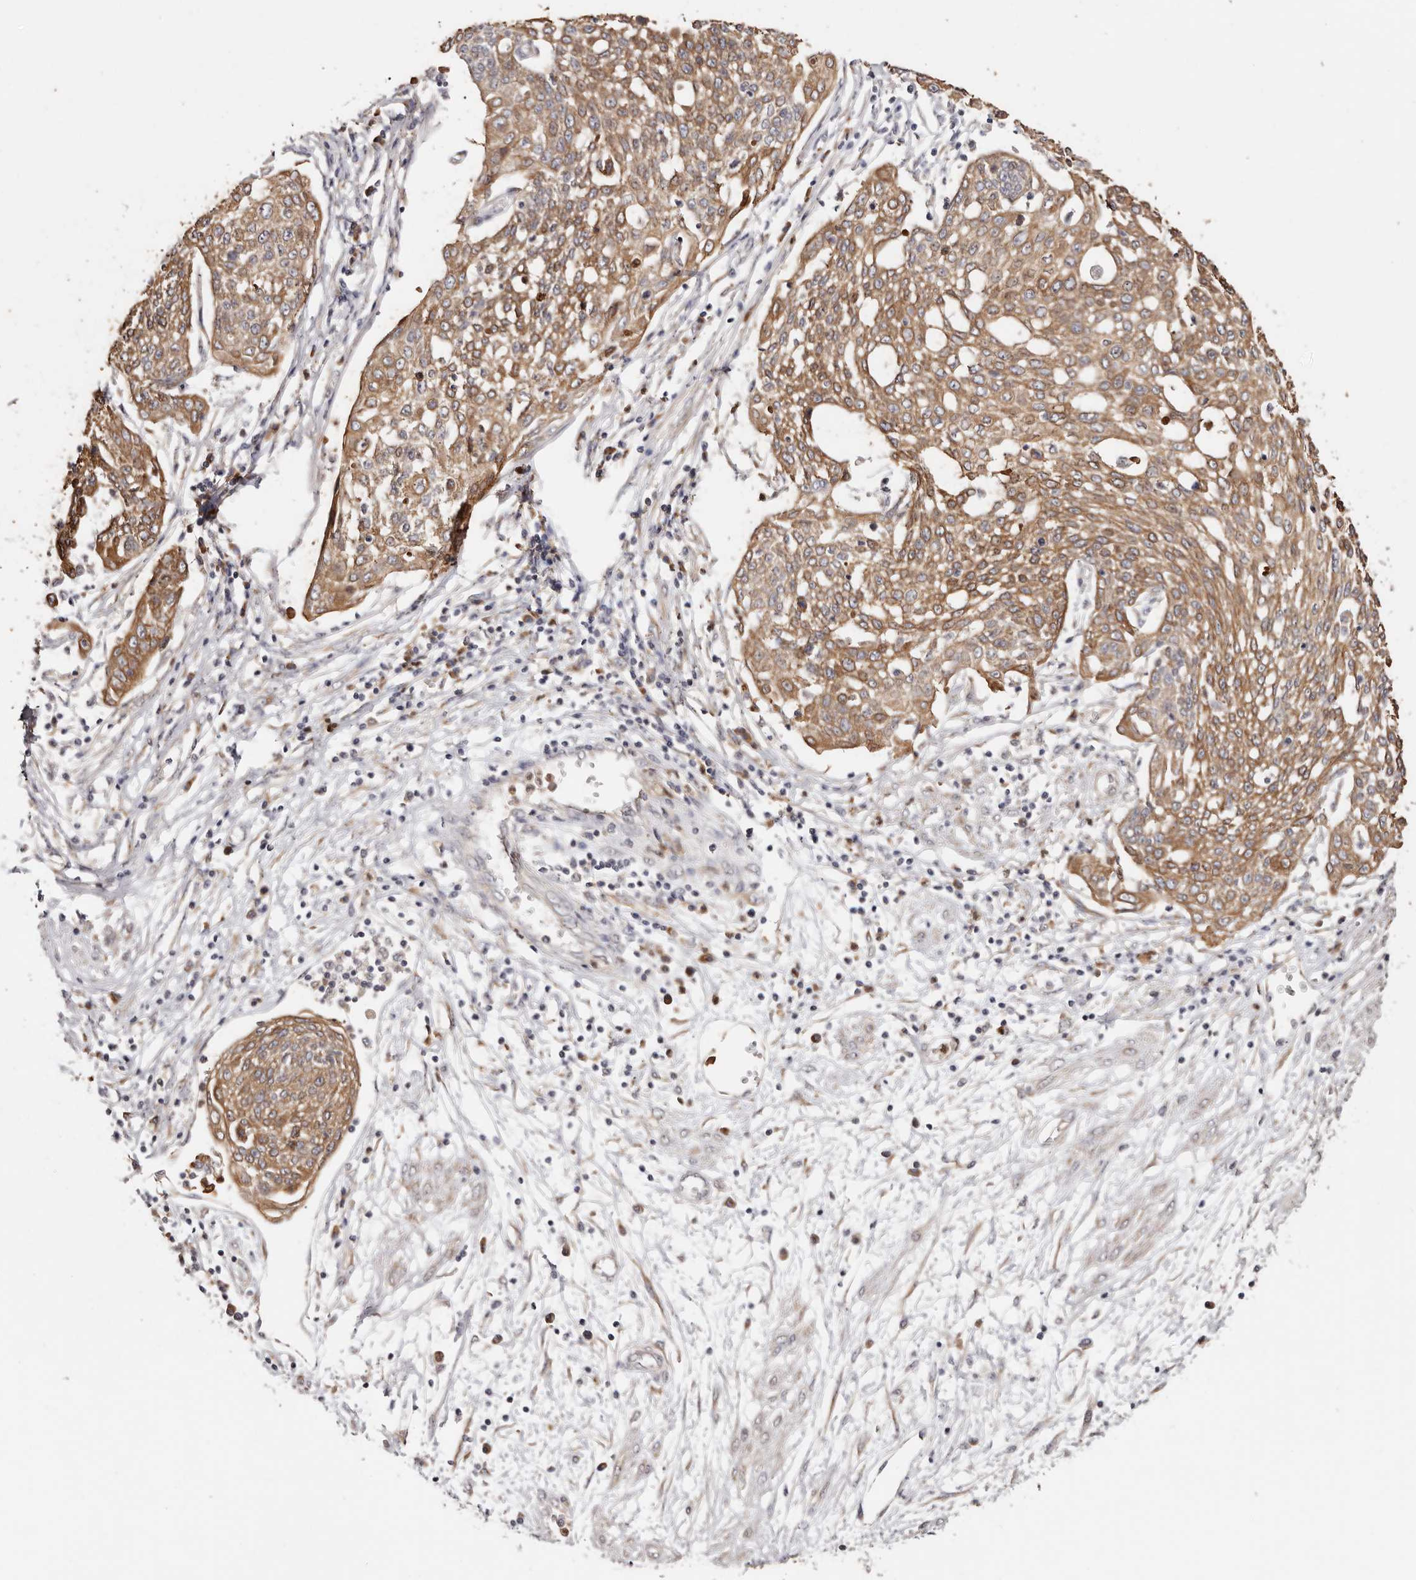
{"staining": {"intensity": "moderate", "quantity": ">75%", "location": "cytoplasmic/membranous"}, "tissue": "cervical cancer", "cell_type": "Tumor cells", "image_type": "cancer", "snomed": [{"axis": "morphology", "description": "Squamous cell carcinoma, NOS"}, {"axis": "topography", "description": "Cervix"}], "caption": "Squamous cell carcinoma (cervical) stained for a protein exhibits moderate cytoplasmic/membranous positivity in tumor cells.", "gene": "BCL2L15", "patient": {"sex": "female", "age": 34}}